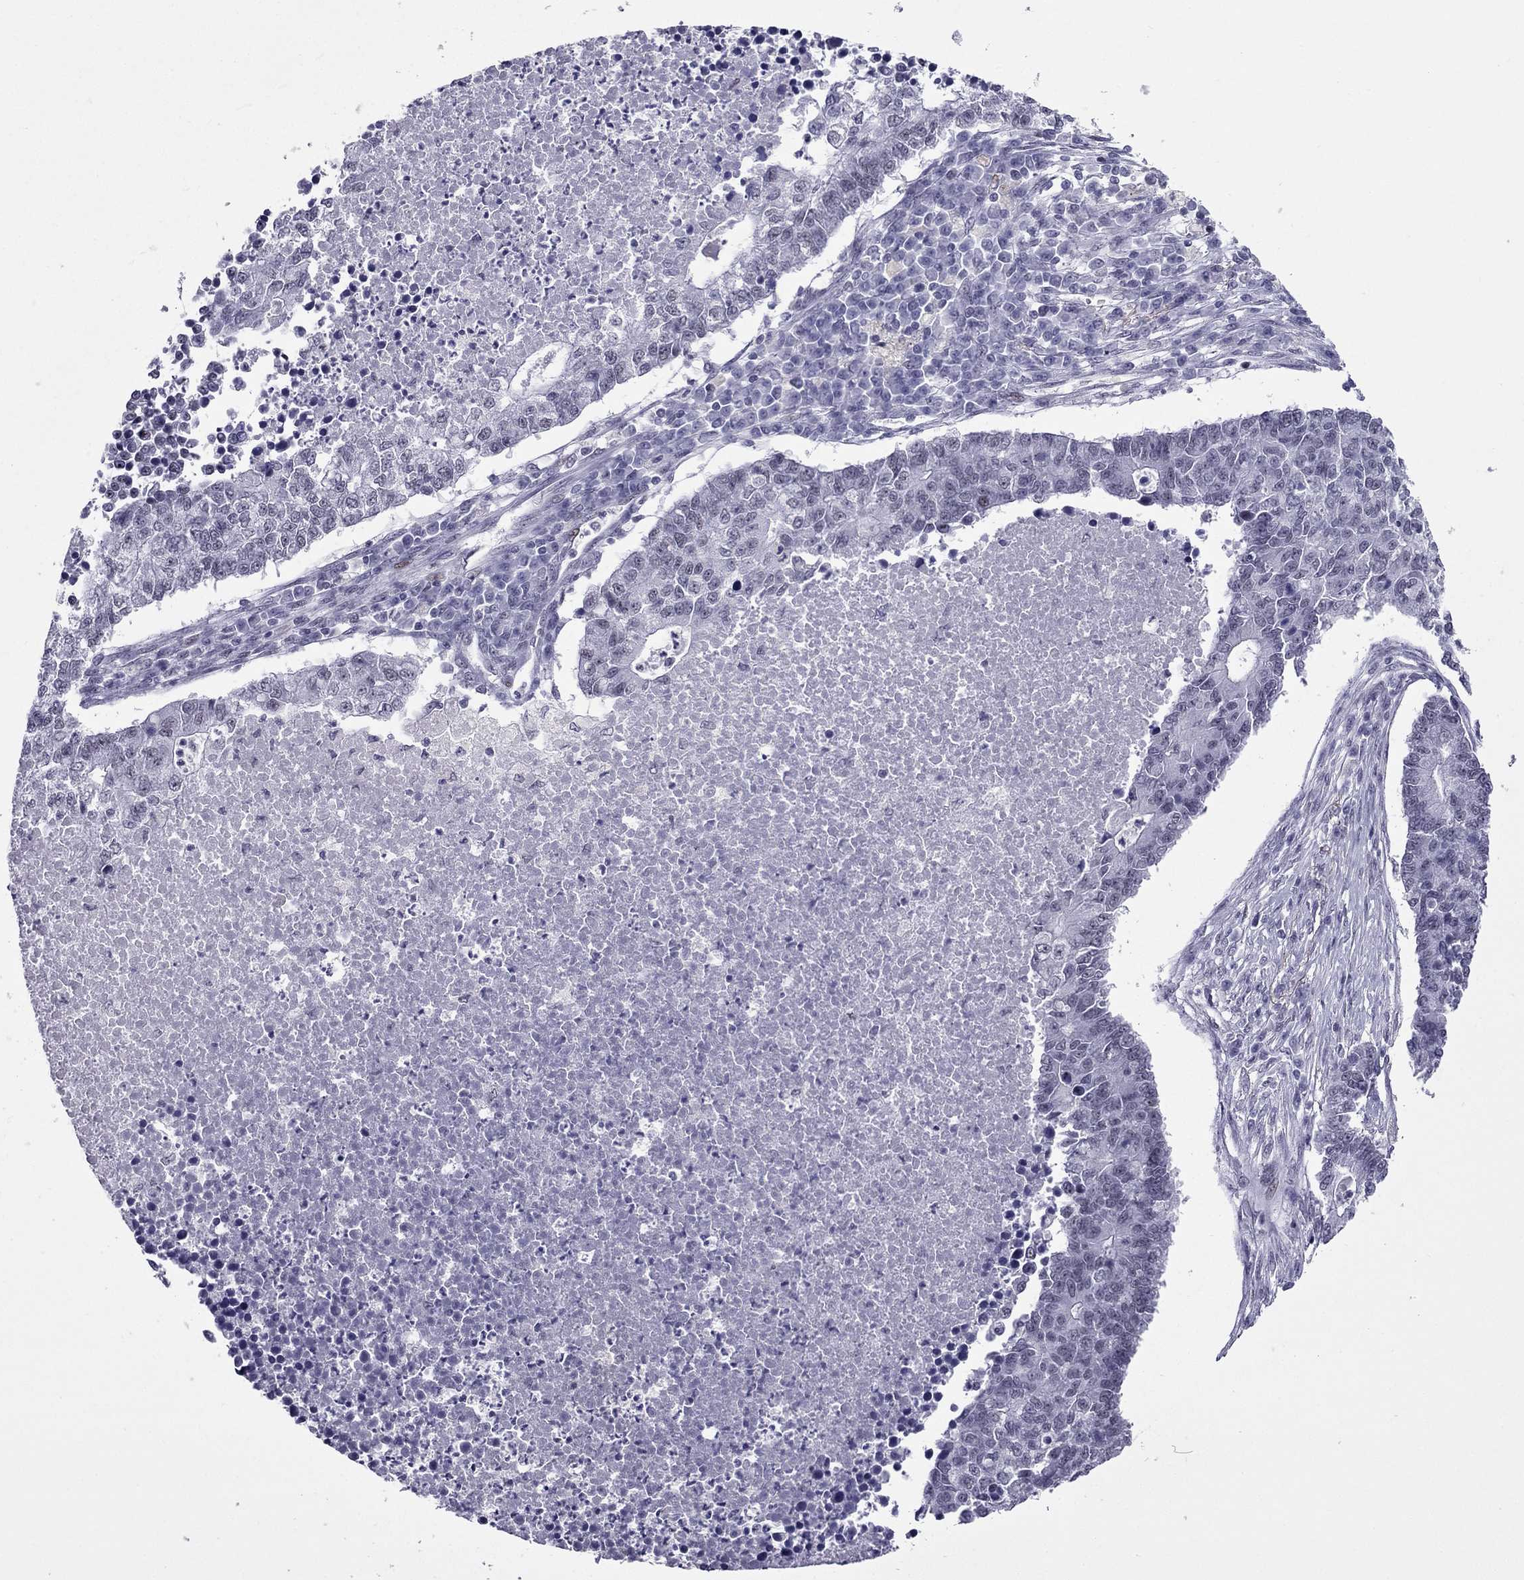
{"staining": {"intensity": "negative", "quantity": "none", "location": "none"}, "tissue": "lung cancer", "cell_type": "Tumor cells", "image_type": "cancer", "snomed": [{"axis": "morphology", "description": "Adenocarcinoma, NOS"}, {"axis": "topography", "description": "Lung"}], "caption": "High power microscopy photomicrograph of an immunohistochemistry (IHC) image of adenocarcinoma (lung), revealing no significant staining in tumor cells.", "gene": "MYLK3", "patient": {"sex": "male", "age": 57}}